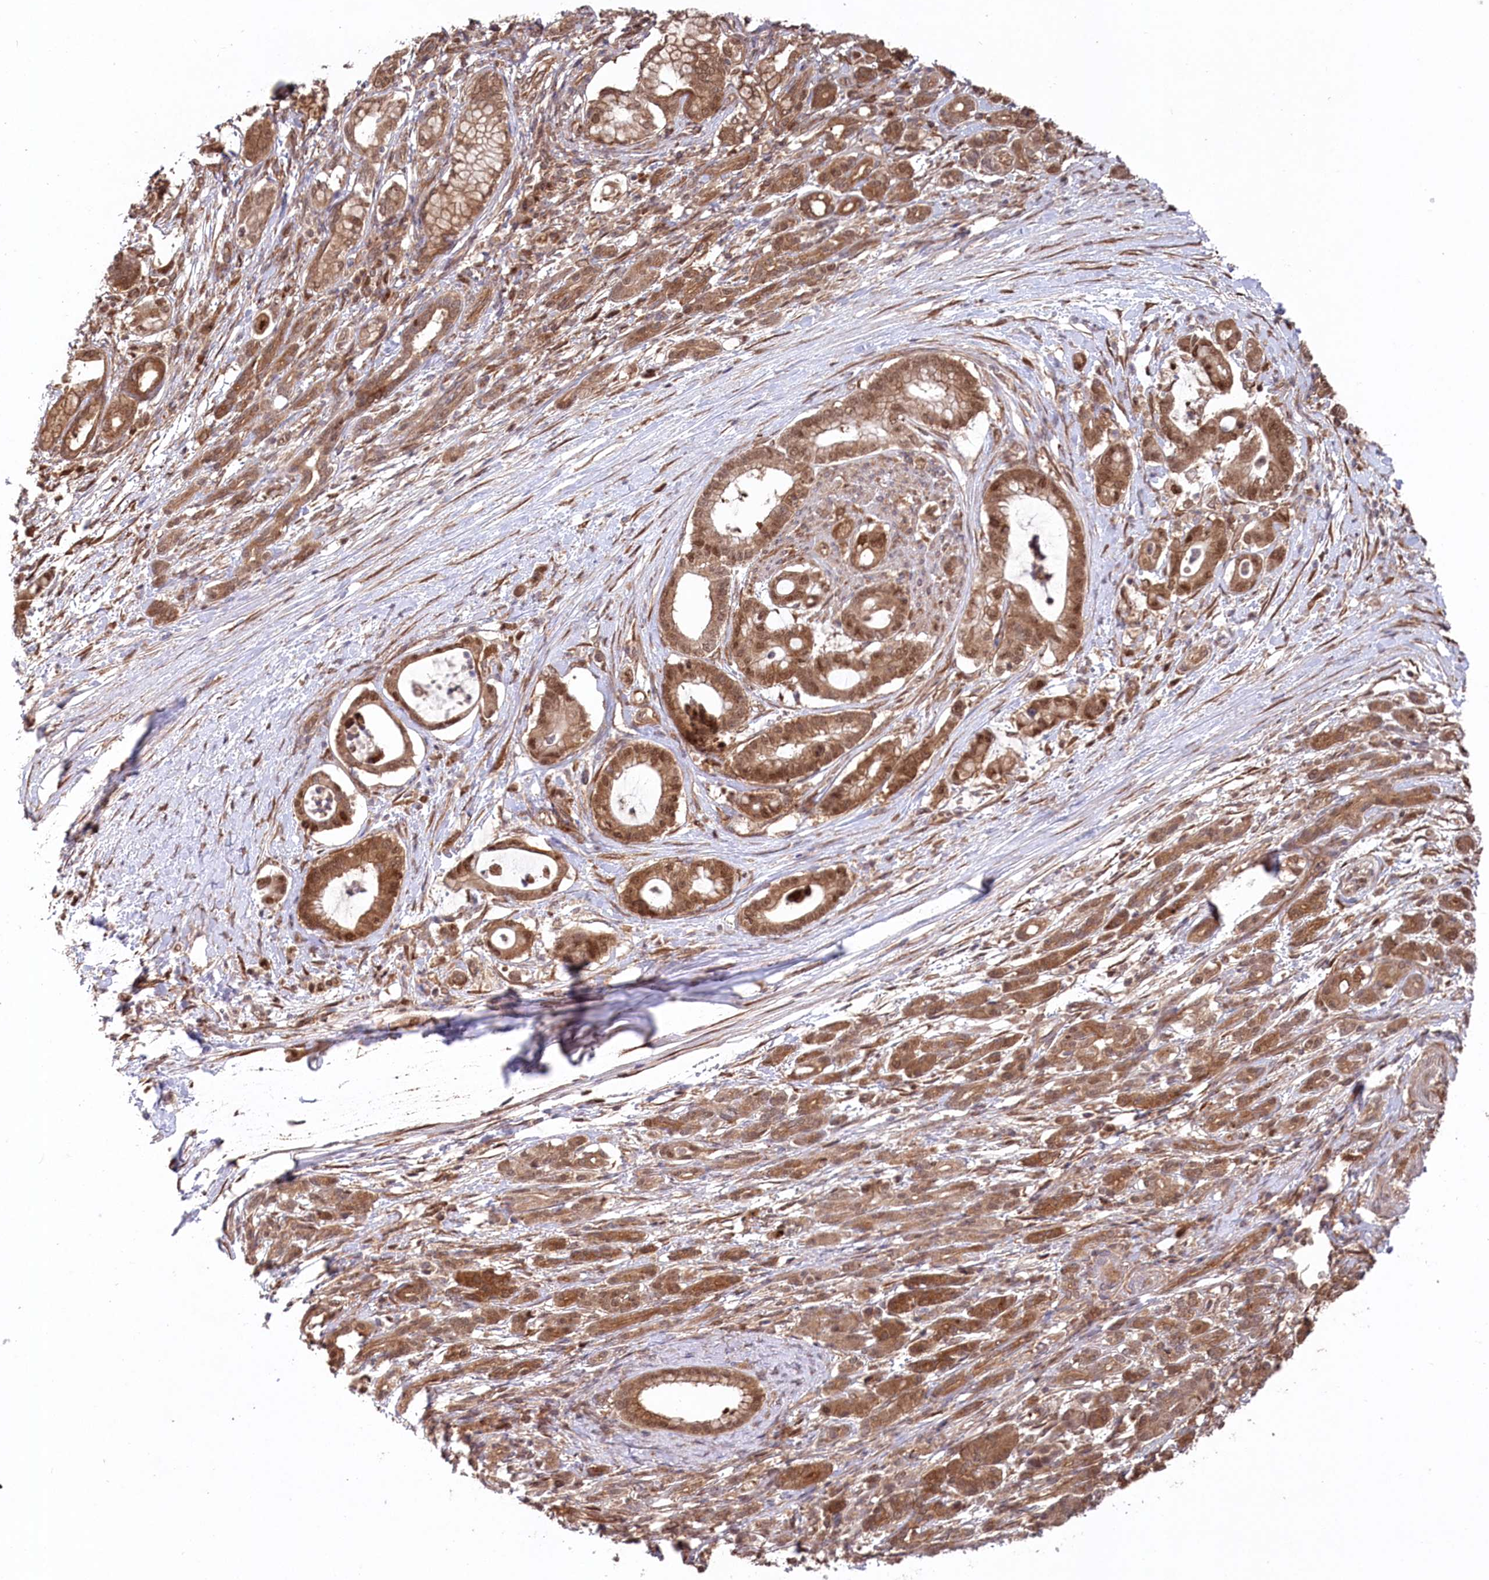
{"staining": {"intensity": "moderate", "quantity": ">75%", "location": "cytoplasmic/membranous,nuclear"}, "tissue": "pancreatic cancer", "cell_type": "Tumor cells", "image_type": "cancer", "snomed": [{"axis": "morphology", "description": "Adenocarcinoma, NOS"}, {"axis": "topography", "description": "Pancreas"}], "caption": "Protein analysis of adenocarcinoma (pancreatic) tissue reveals moderate cytoplasmic/membranous and nuclear expression in about >75% of tumor cells.", "gene": "PSMA1", "patient": {"sex": "female", "age": 55}}